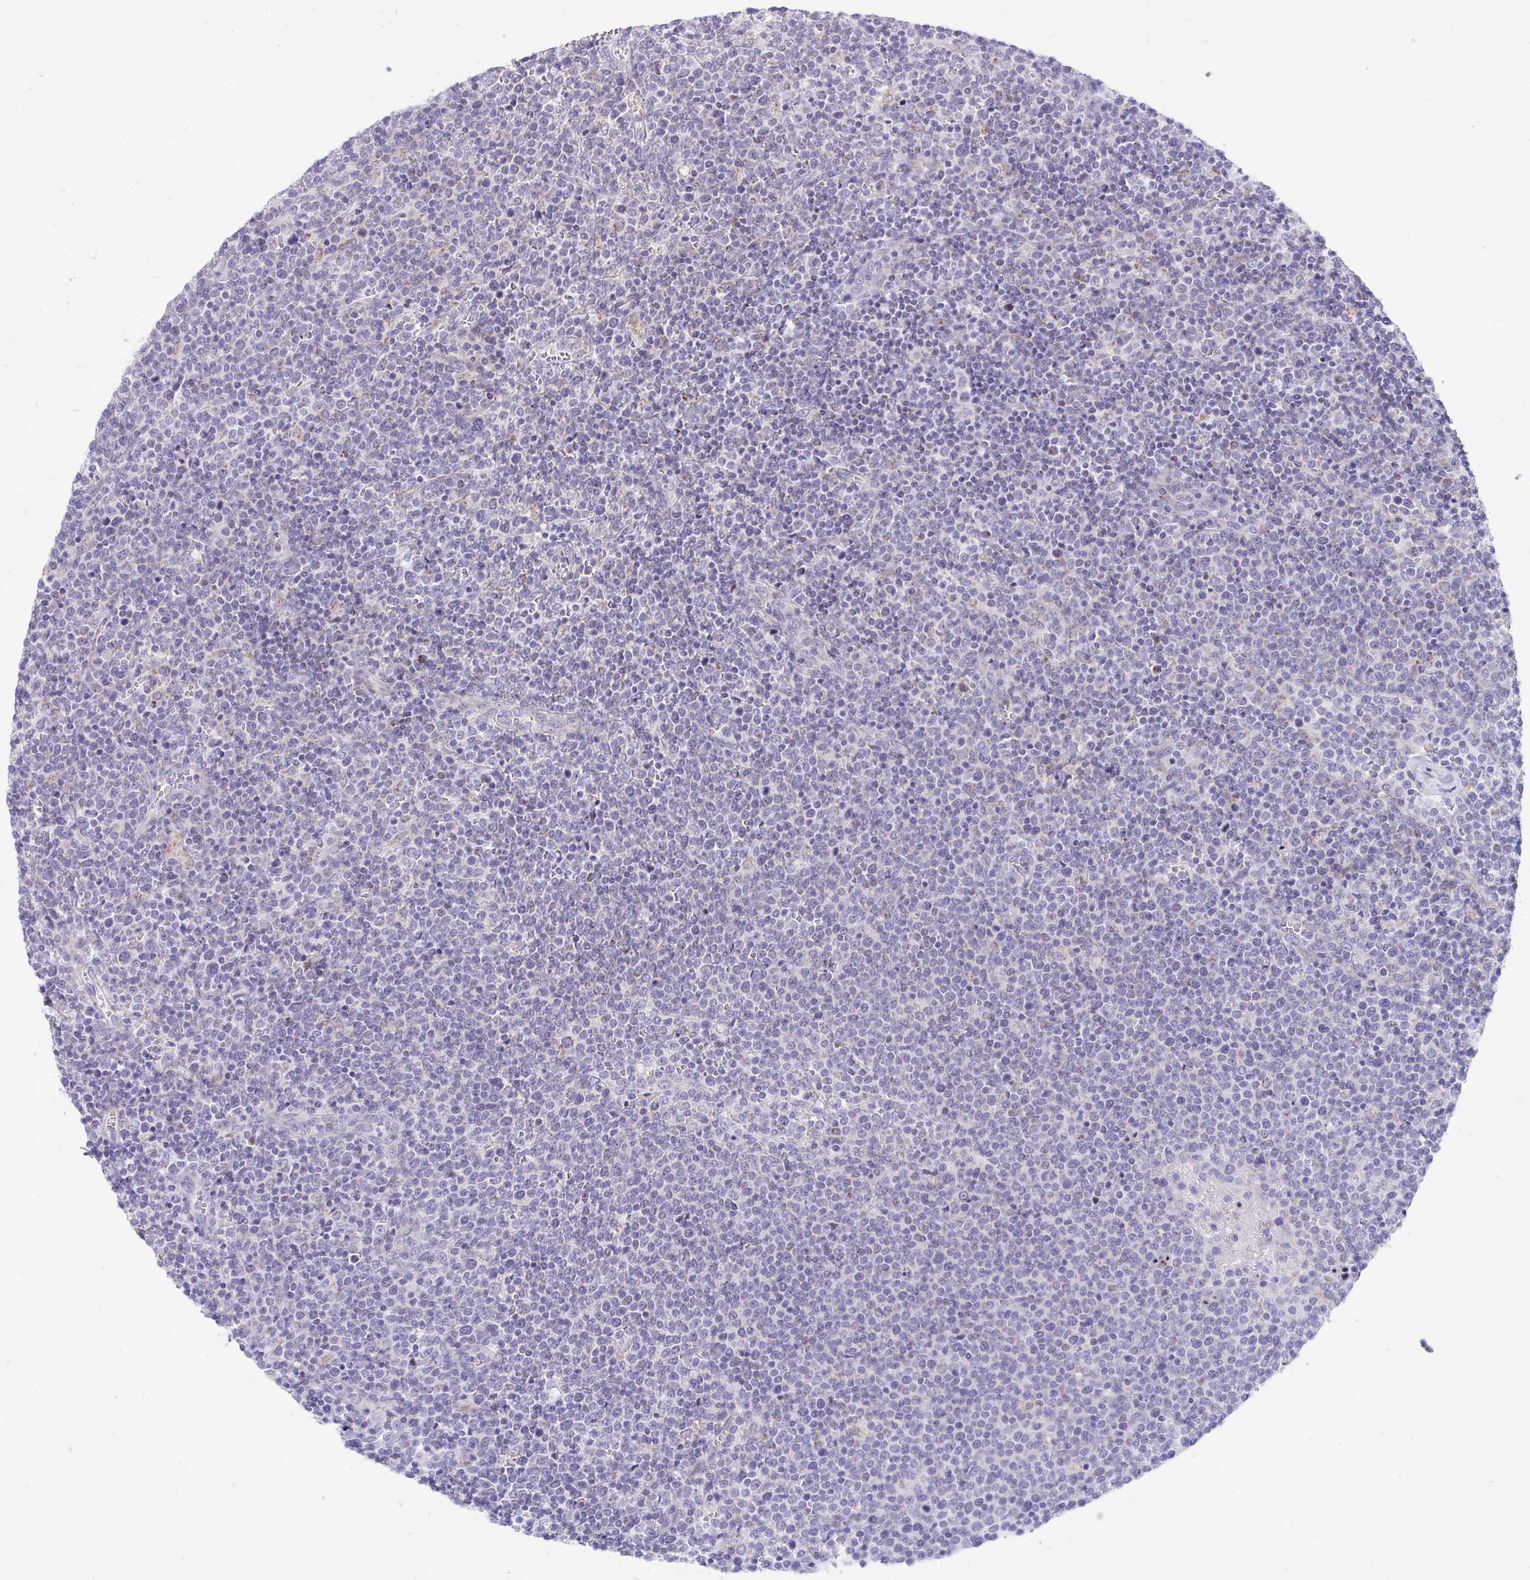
{"staining": {"intensity": "negative", "quantity": "none", "location": "none"}, "tissue": "lymphoma", "cell_type": "Tumor cells", "image_type": "cancer", "snomed": [{"axis": "morphology", "description": "Malignant lymphoma, non-Hodgkin's type, High grade"}, {"axis": "topography", "description": "Lymph node"}], "caption": "Tumor cells are negative for brown protein staining in lymphoma.", "gene": "DTX3", "patient": {"sex": "male", "age": 61}}